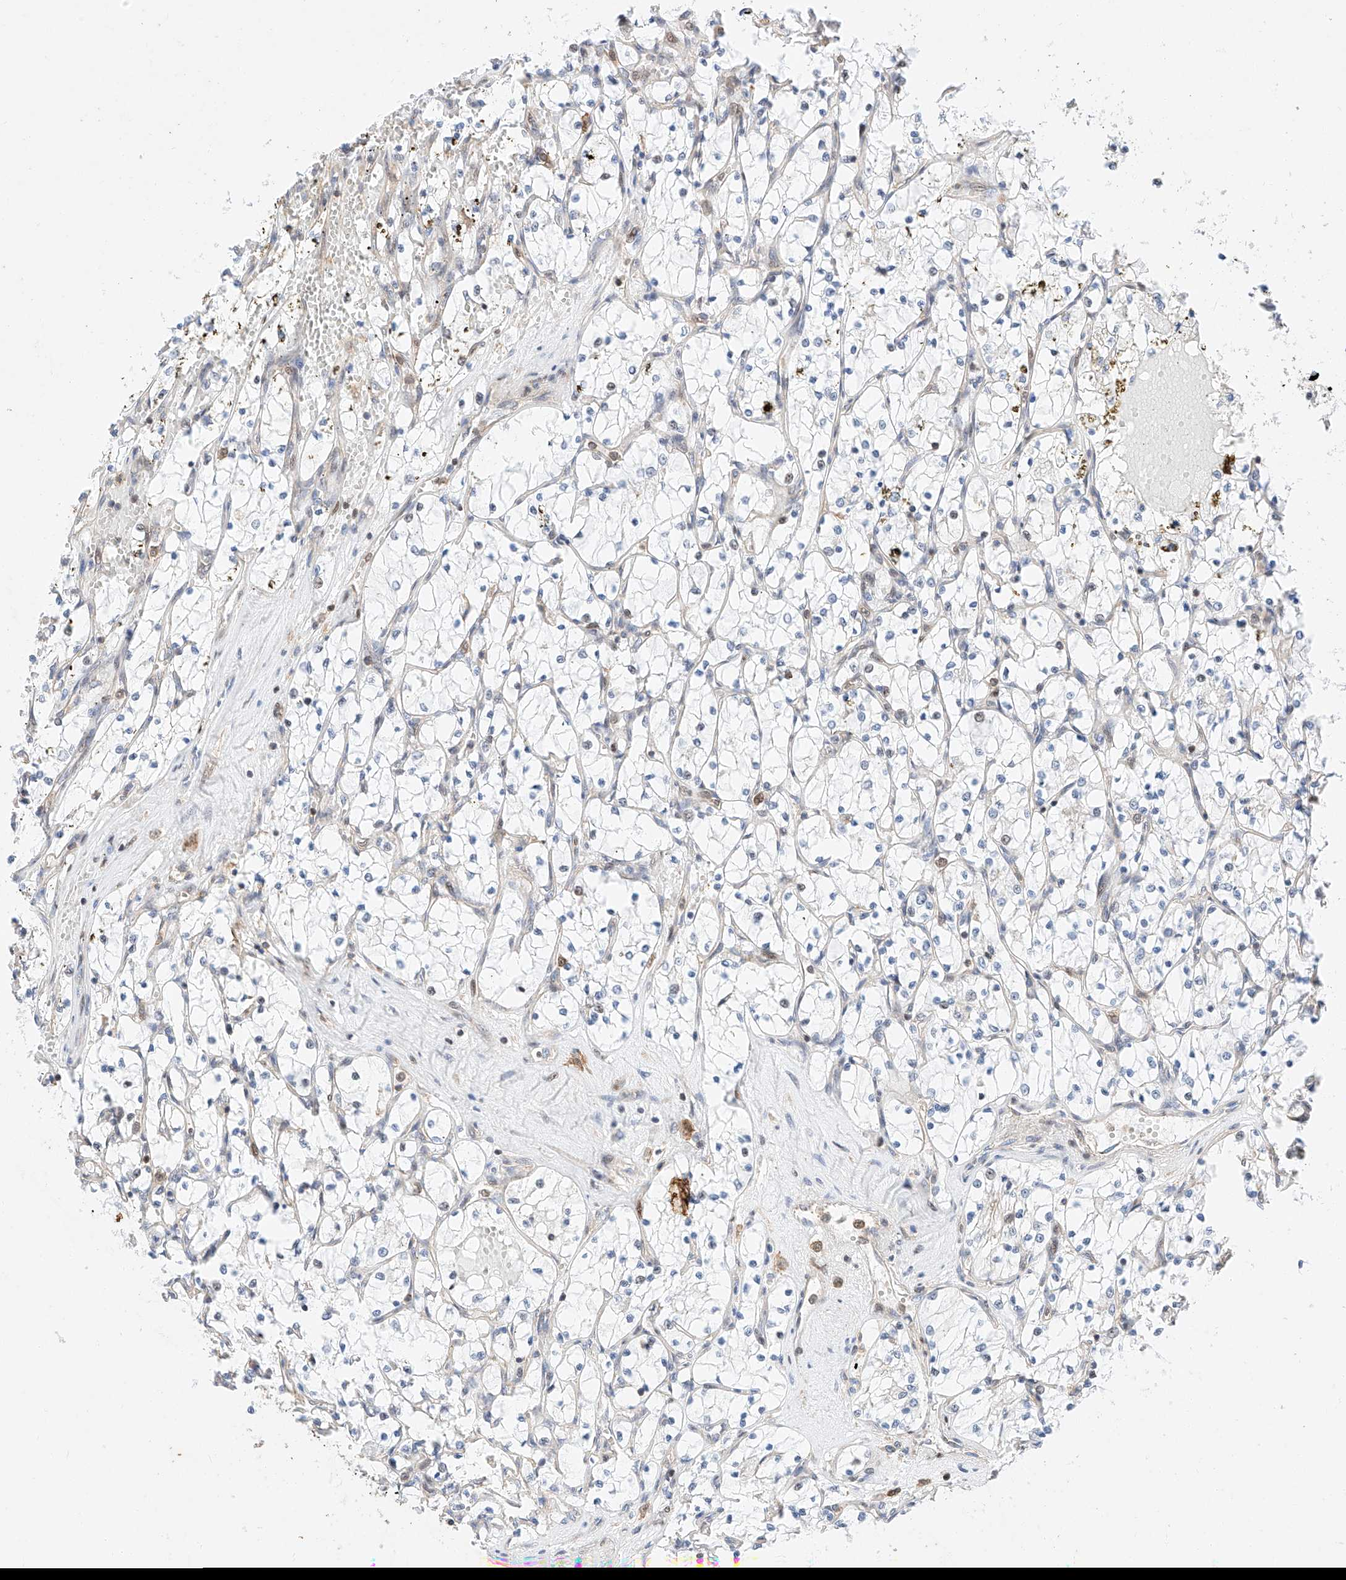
{"staining": {"intensity": "negative", "quantity": "none", "location": "none"}, "tissue": "renal cancer", "cell_type": "Tumor cells", "image_type": "cancer", "snomed": [{"axis": "morphology", "description": "Adenocarcinoma, NOS"}, {"axis": "topography", "description": "Kidney"}], "caption": "This is an immunohistochemistry photomicrograph of human renal cancer. There is no expression in tumor cells.", "gene": "HDAC9", "patient": {"sex": "female", "age": 69}}